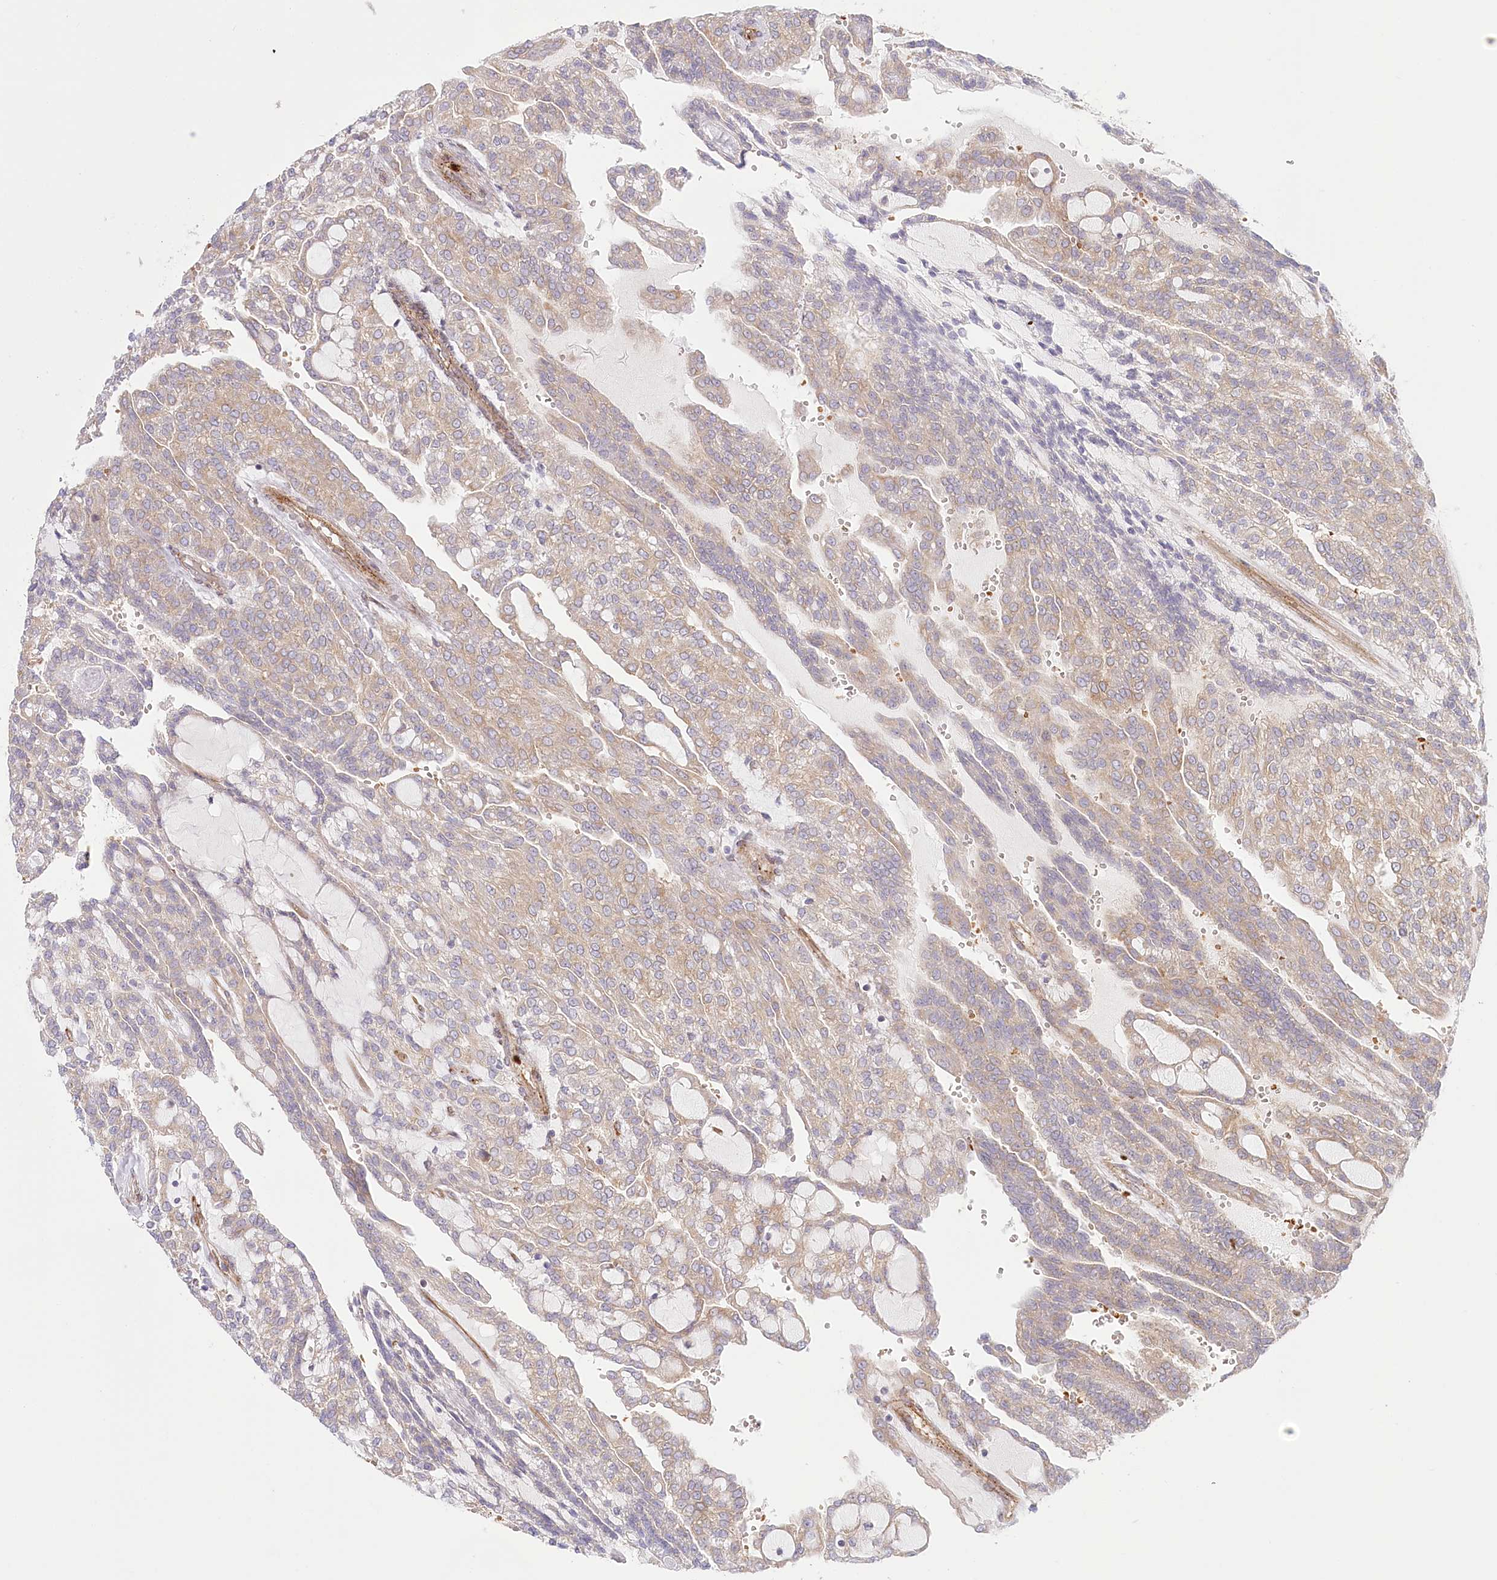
{"staining": {"intensity": "weak", "quantity": "<25%", "location": "cytoplasmic/membranous"}, "tissue": "renal cancer", "cell_type": "Tumor cells", "image_type": "cancer", "snomed": [{"axis": "morphology", "description": "Adenocarcinoma, NOS"}, {"axis": "topography", "description": "Kidney"}], "caption": "Photomicrograph shows no protein positivity in tumor cells of renal adenocarcinoma tissue.", "gene": "COMMD3", "patient": {"sex": "male", "age": 63}}